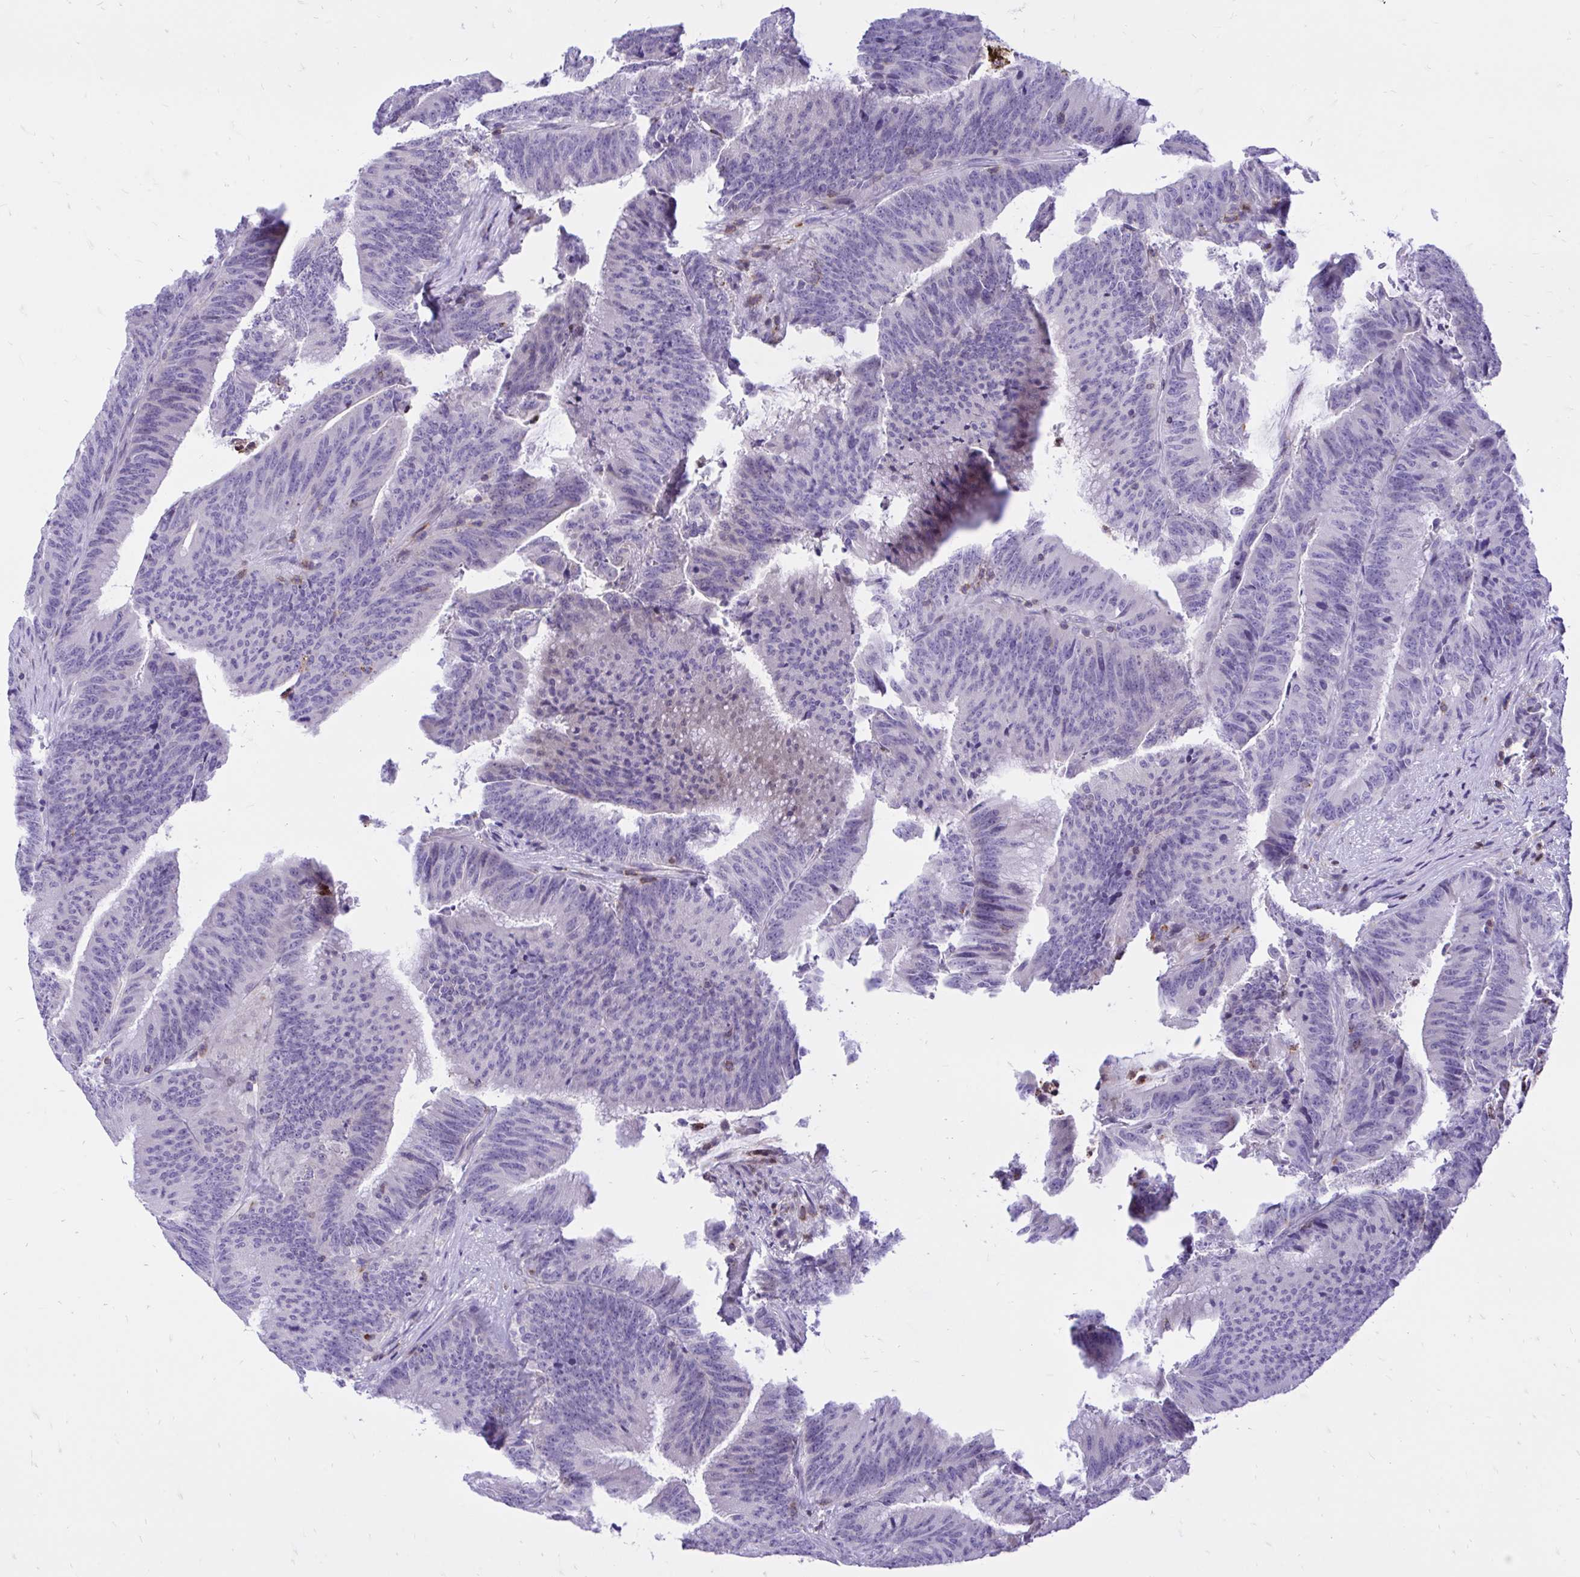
{"staining": {"intensity": "negative", "quantity": "none", "location": "none"}, "tissue": "colorectal cancer", "cell_type": "Tumor cells", "image_type": "cancer", "snomed": [{"axis": "morphology", "description": "Adenocarcinoma, NOS"}, {"axis": "topography", "description": "Colon"}], "caption": "Immunohistochemistry (IHC) image of colorectal cancer (adenocarcinoma) stained for a protein (brown), which displays no staining in tumor cells.", "gene": "CXCL8", "patient": {"sex": "female", "age": 78}}